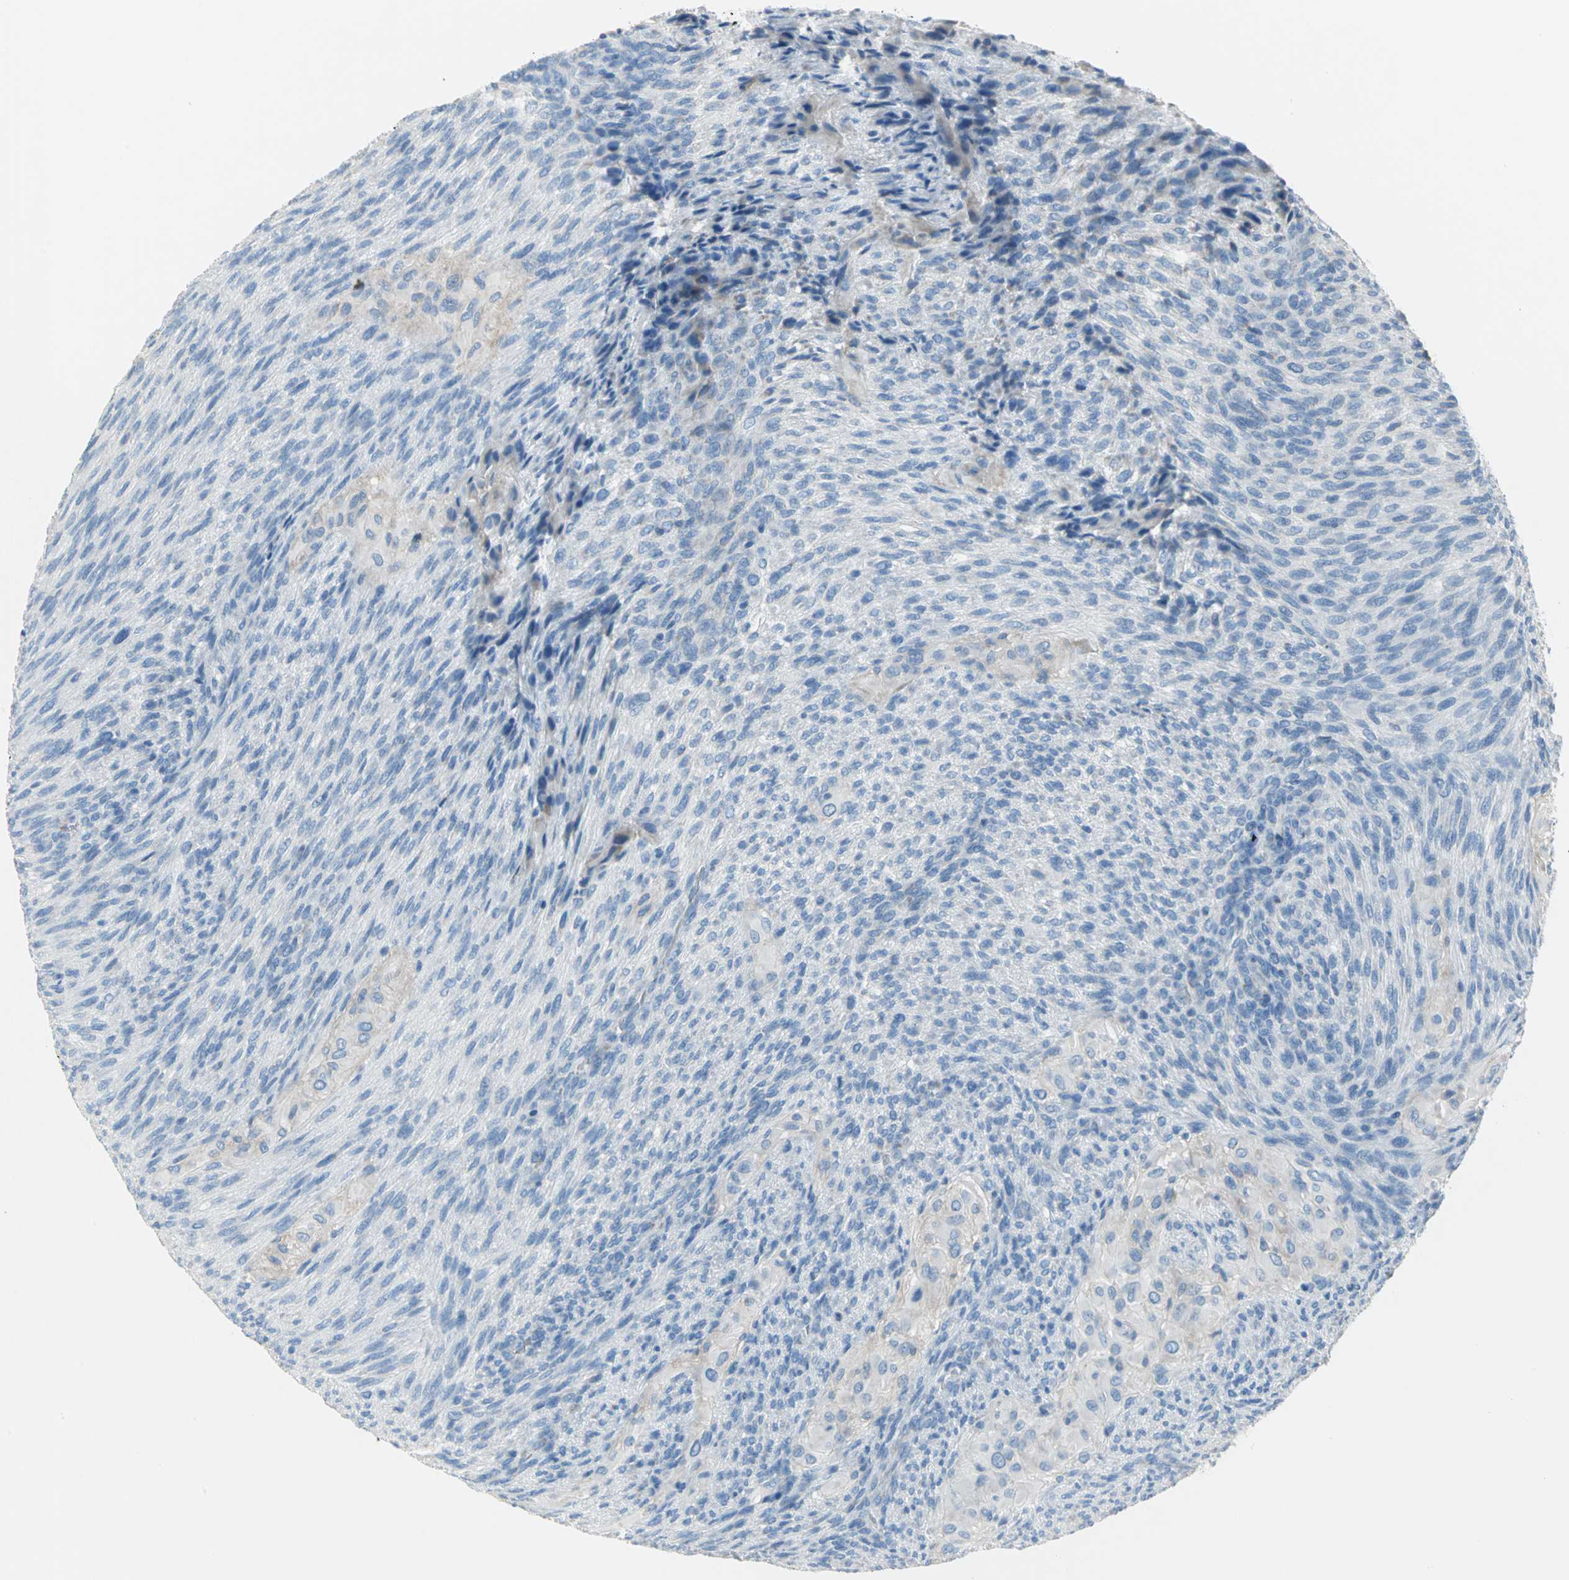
{"staining": {"intensity": "weak", "quantity": "<25%", "location": "cytoplasmic/membranous"}, "tissue": "glioma", "cell_type": "Tumor cells", "image_type": "cancer", "snomed": [{"axis": "morphology", "description": "Glioma, malignant, High grade"}, {"axis": "topography", "description": "Cerebral cortex"}], "caption": "Protein analysis of high-grade glioma (malignant) exhibits no significant staining in tumor cells.", "gene": "ALOX15", "patient": {"sex": "female", "age": 55}}